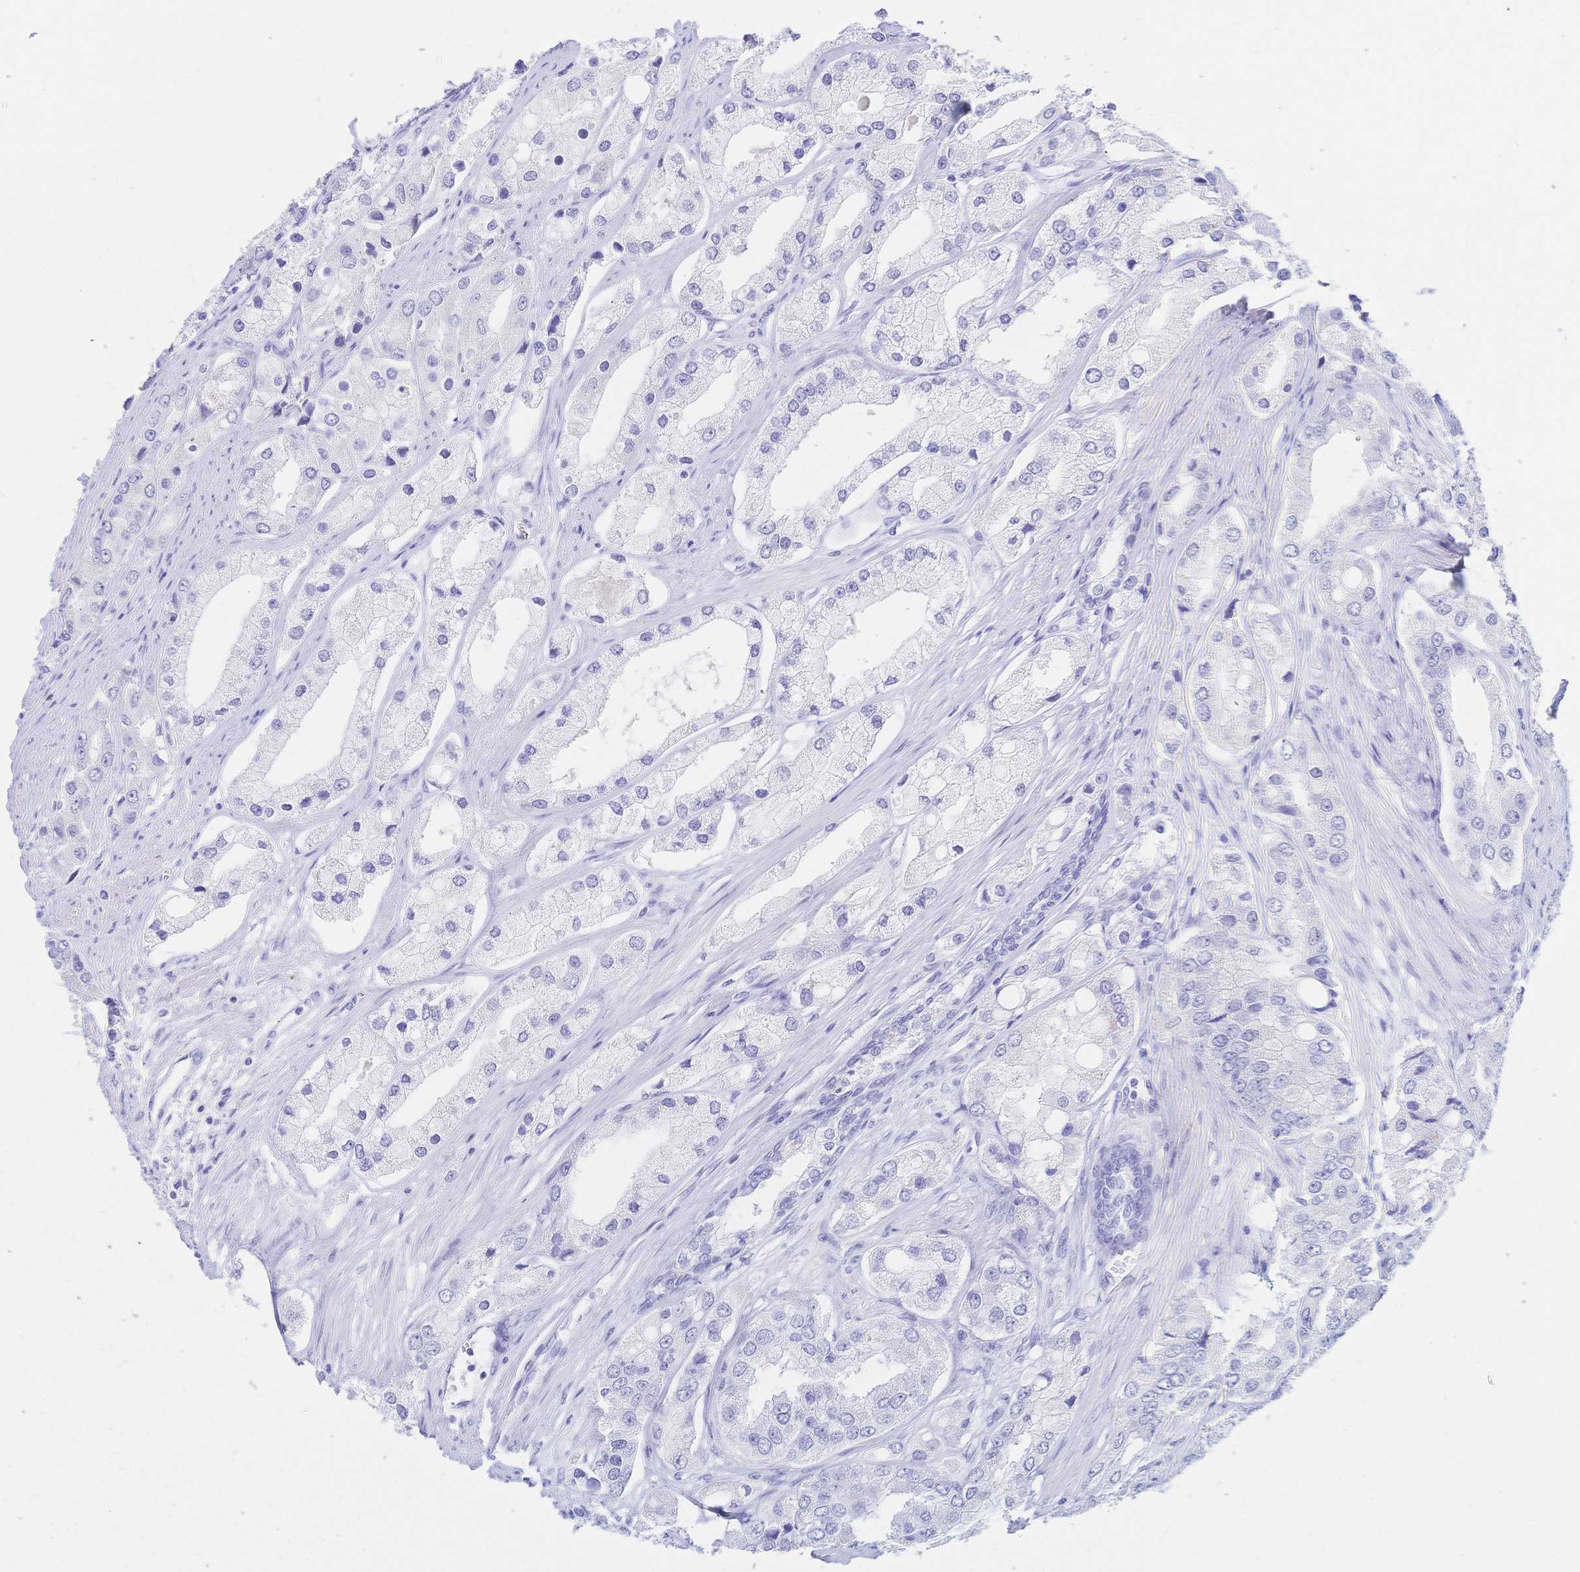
{"staining": {"intensity": "negative", "quantity": "none", "location": "none"}, "tissue": "prostate cancer", "cell_type": "Tumor cells", "image_type": "cancer", "snomed": [{"axis": "morphology", "description": "Adenocarcinoma, Low grade"}, {"axis": "topography", "description": "Prostate"}], "caption": "The immunohistochemistry image has no significant expression in tumor cells of adenocarcinoma (low-grade) (prostate) tissue.", "gene": "MEP1B", "patient": {"sex": "male", "age": 69}}